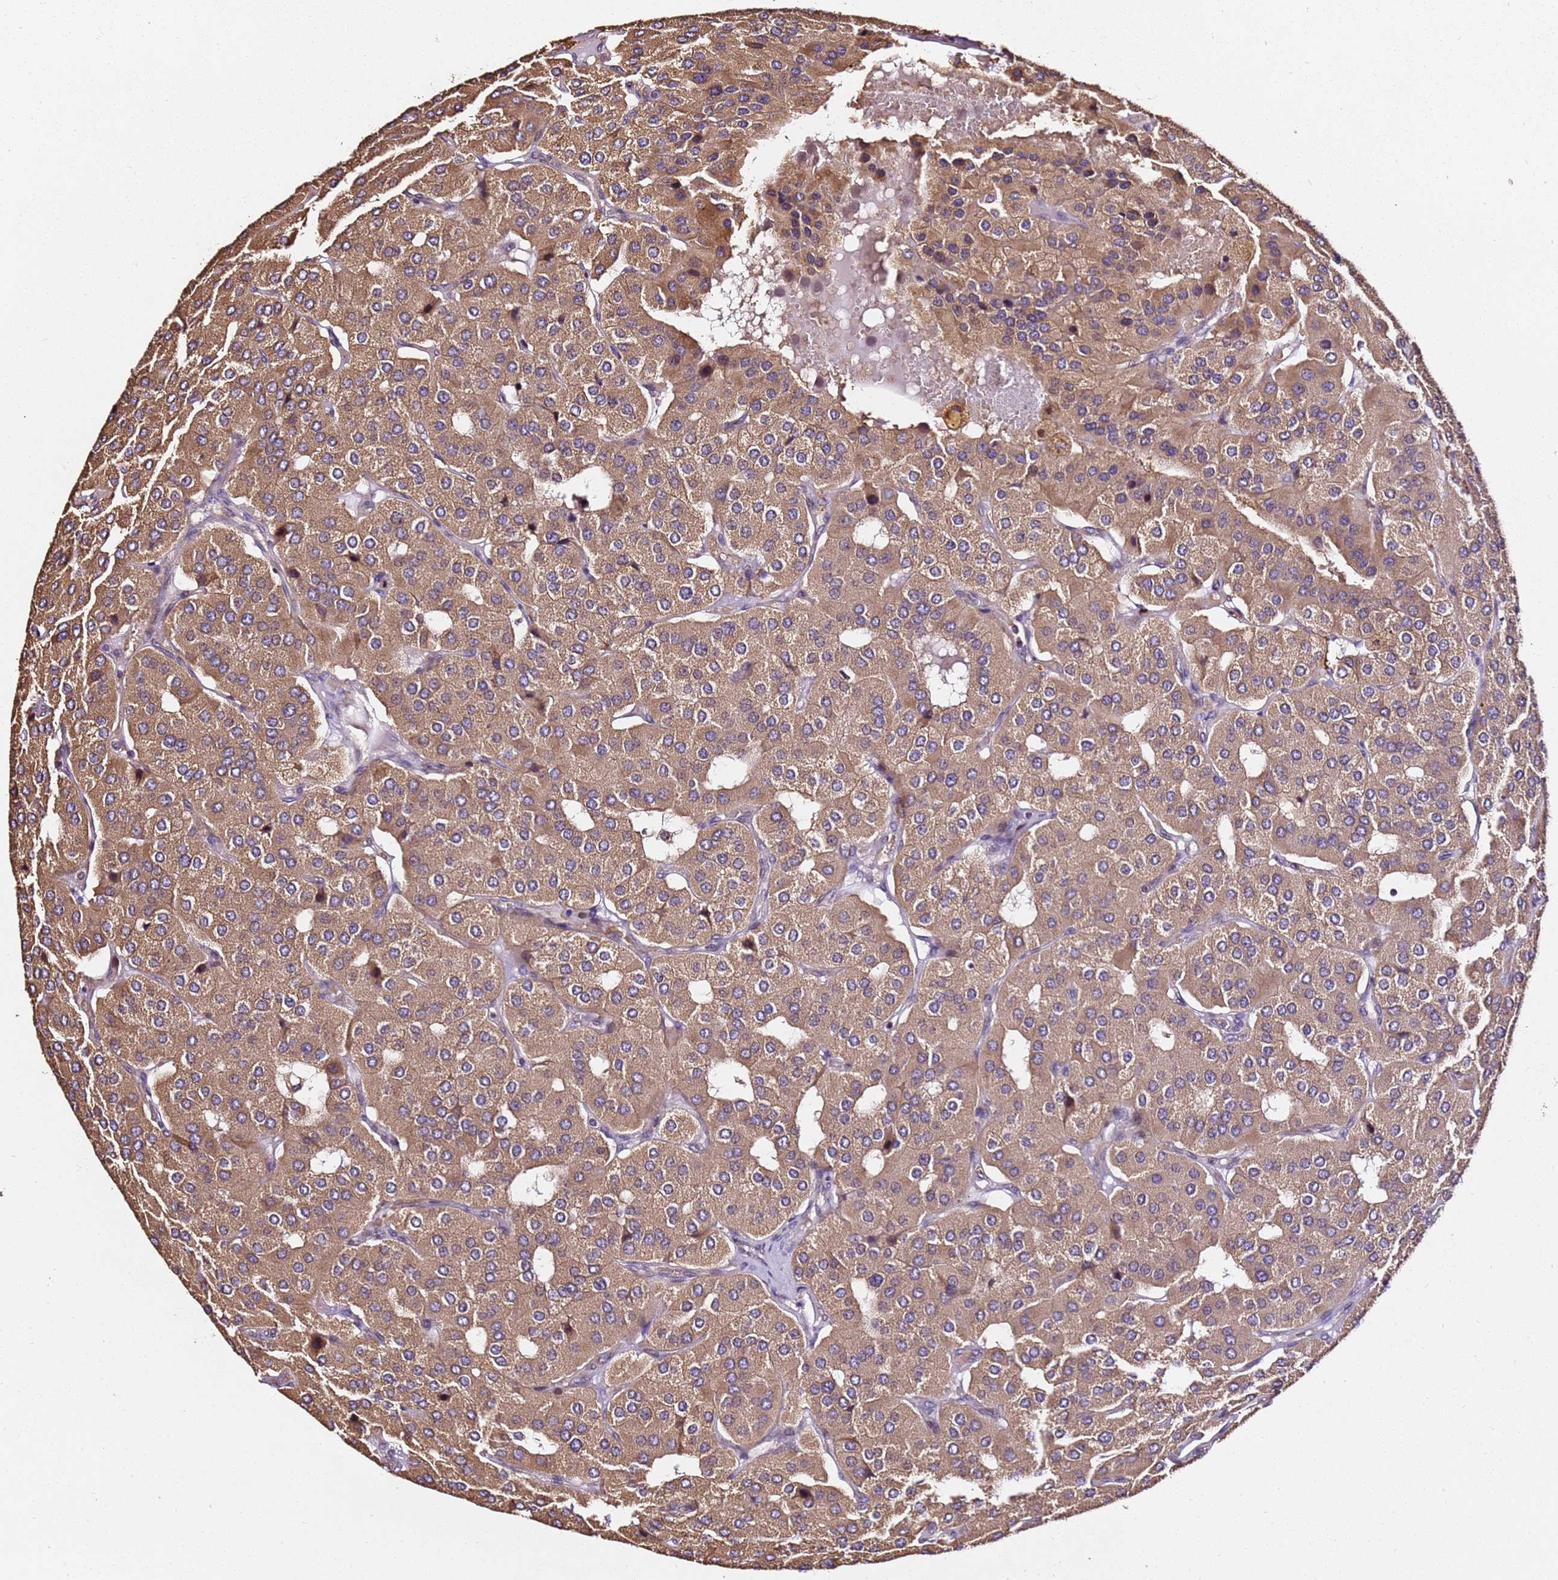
{"staining": {"intensity": "moderate", "quantity": ">75%", "location": "cytoplasmic/membranous"}, "tissue": "parathyroid gland", "cell_type": "Glandular cells", "image_type": "normal", "snomed": [{"axis": "morphology", "description": "Normal tissue, NOS"}, {"axis": "morphology", "description": "Adenoma, NOS"}, {"axis": "topography", "description": "Parathyroid gland"}], "caption": "IHC (DAB) staining of benign human parathyroid gland reveals moderate cytoplasmic/membranous protein positivity in approximately >75% of glandular cells. (DAB (3,3'-diaminobenzidine) IHC with brightfield microscopy, high magnification).", "gene": "LRRIQ1", "patient": {"sex": "female", "age": 86}}